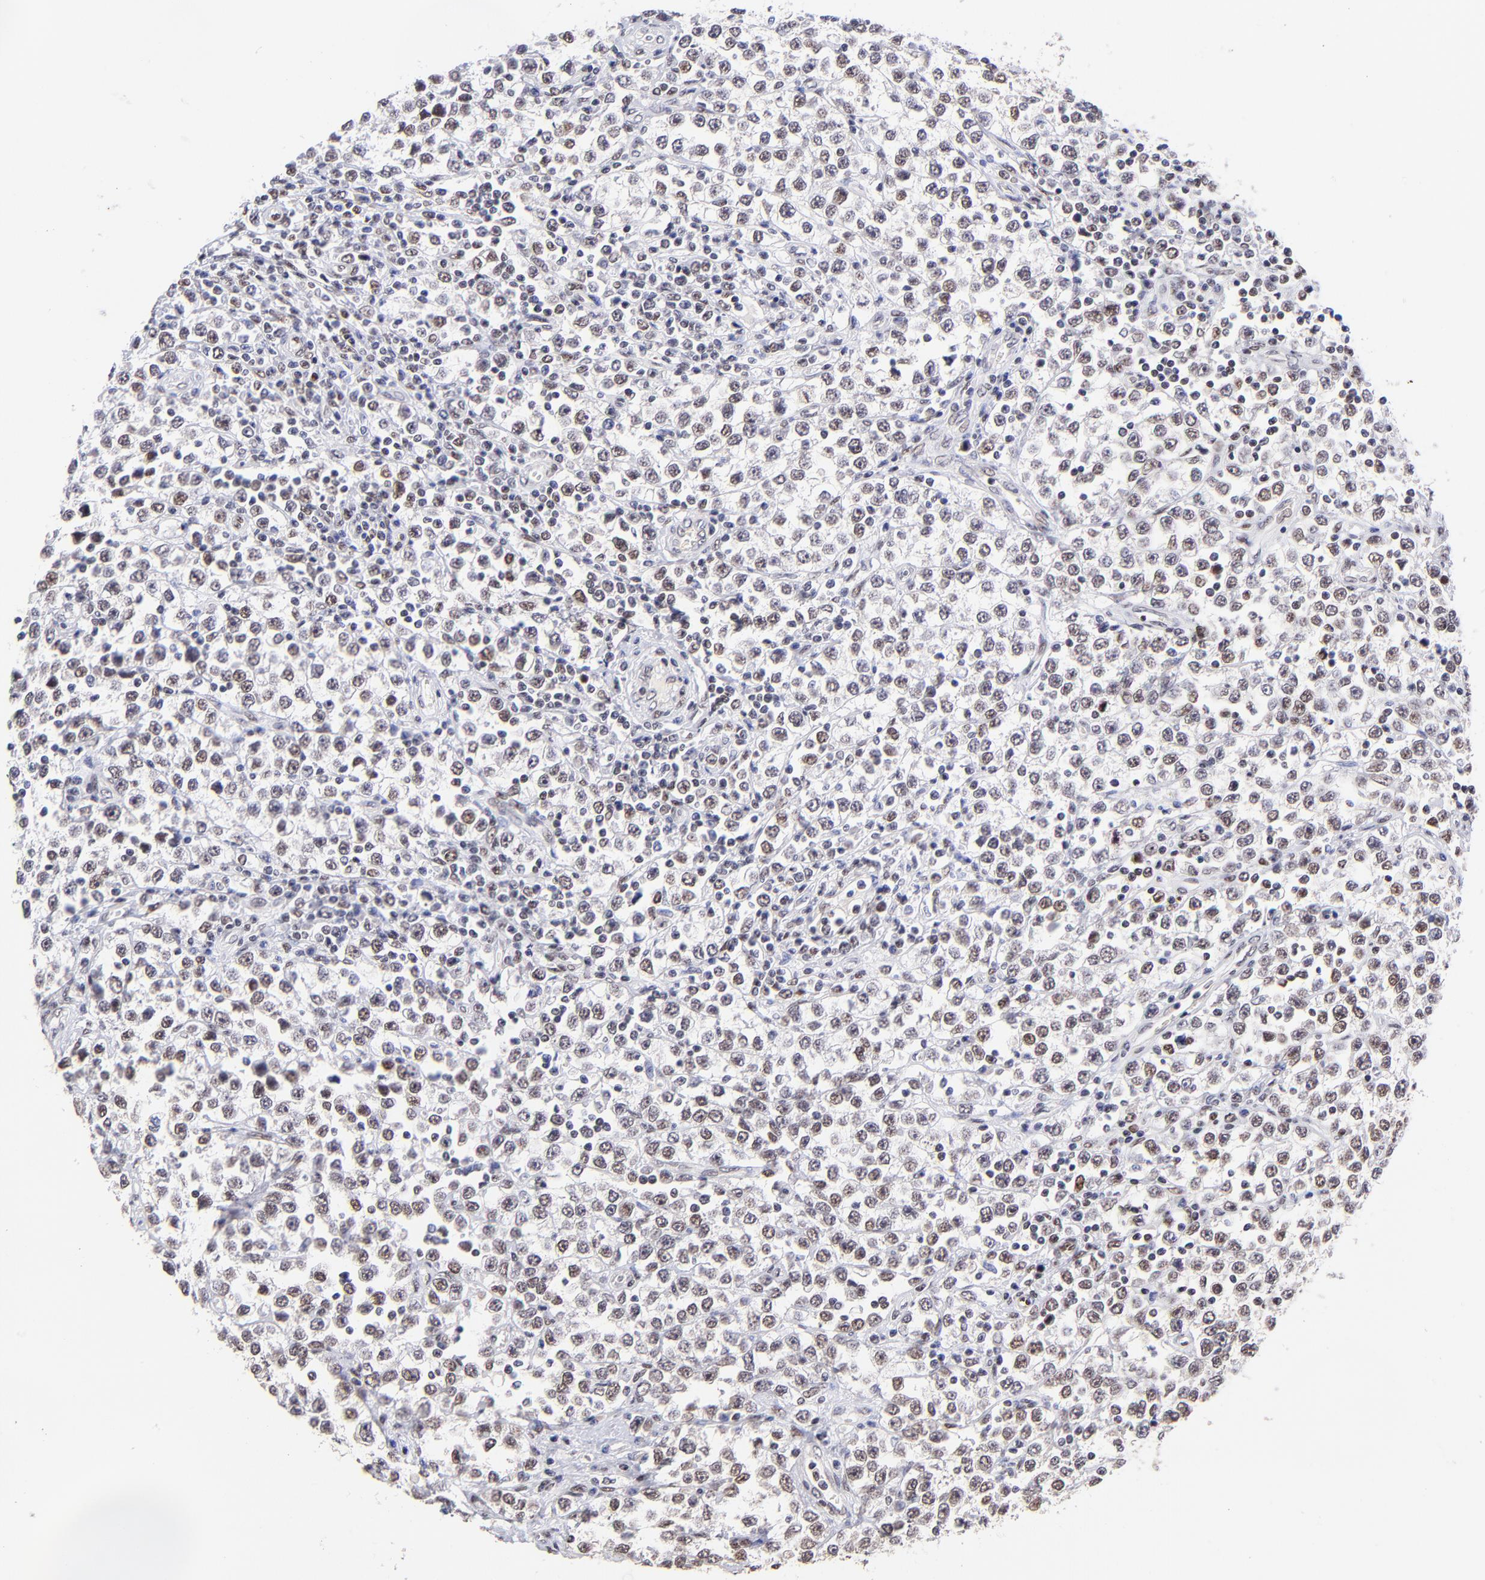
{"staining": {"intensity": "weak", "quantity": ">75%", "location": "nuclear"}, "tissue": "testis cancer", "cell_type": "Tumor cells", "image_type": "cancer", "snomed": [{"axis": "morphology", "description": "Seminoma, NOS"}, {"axis": "topography", "description": "Testis"}], "caption": "Immunohistochemistry (IHC) micrograph of seminoma (testis) stained for a protein (brown), which demonstrates low levels of weak nuclear positivity in approximately >75% of tumor cells.", "gene": "MIDEAS", "patient": {"sex": "male", "age": 25}}